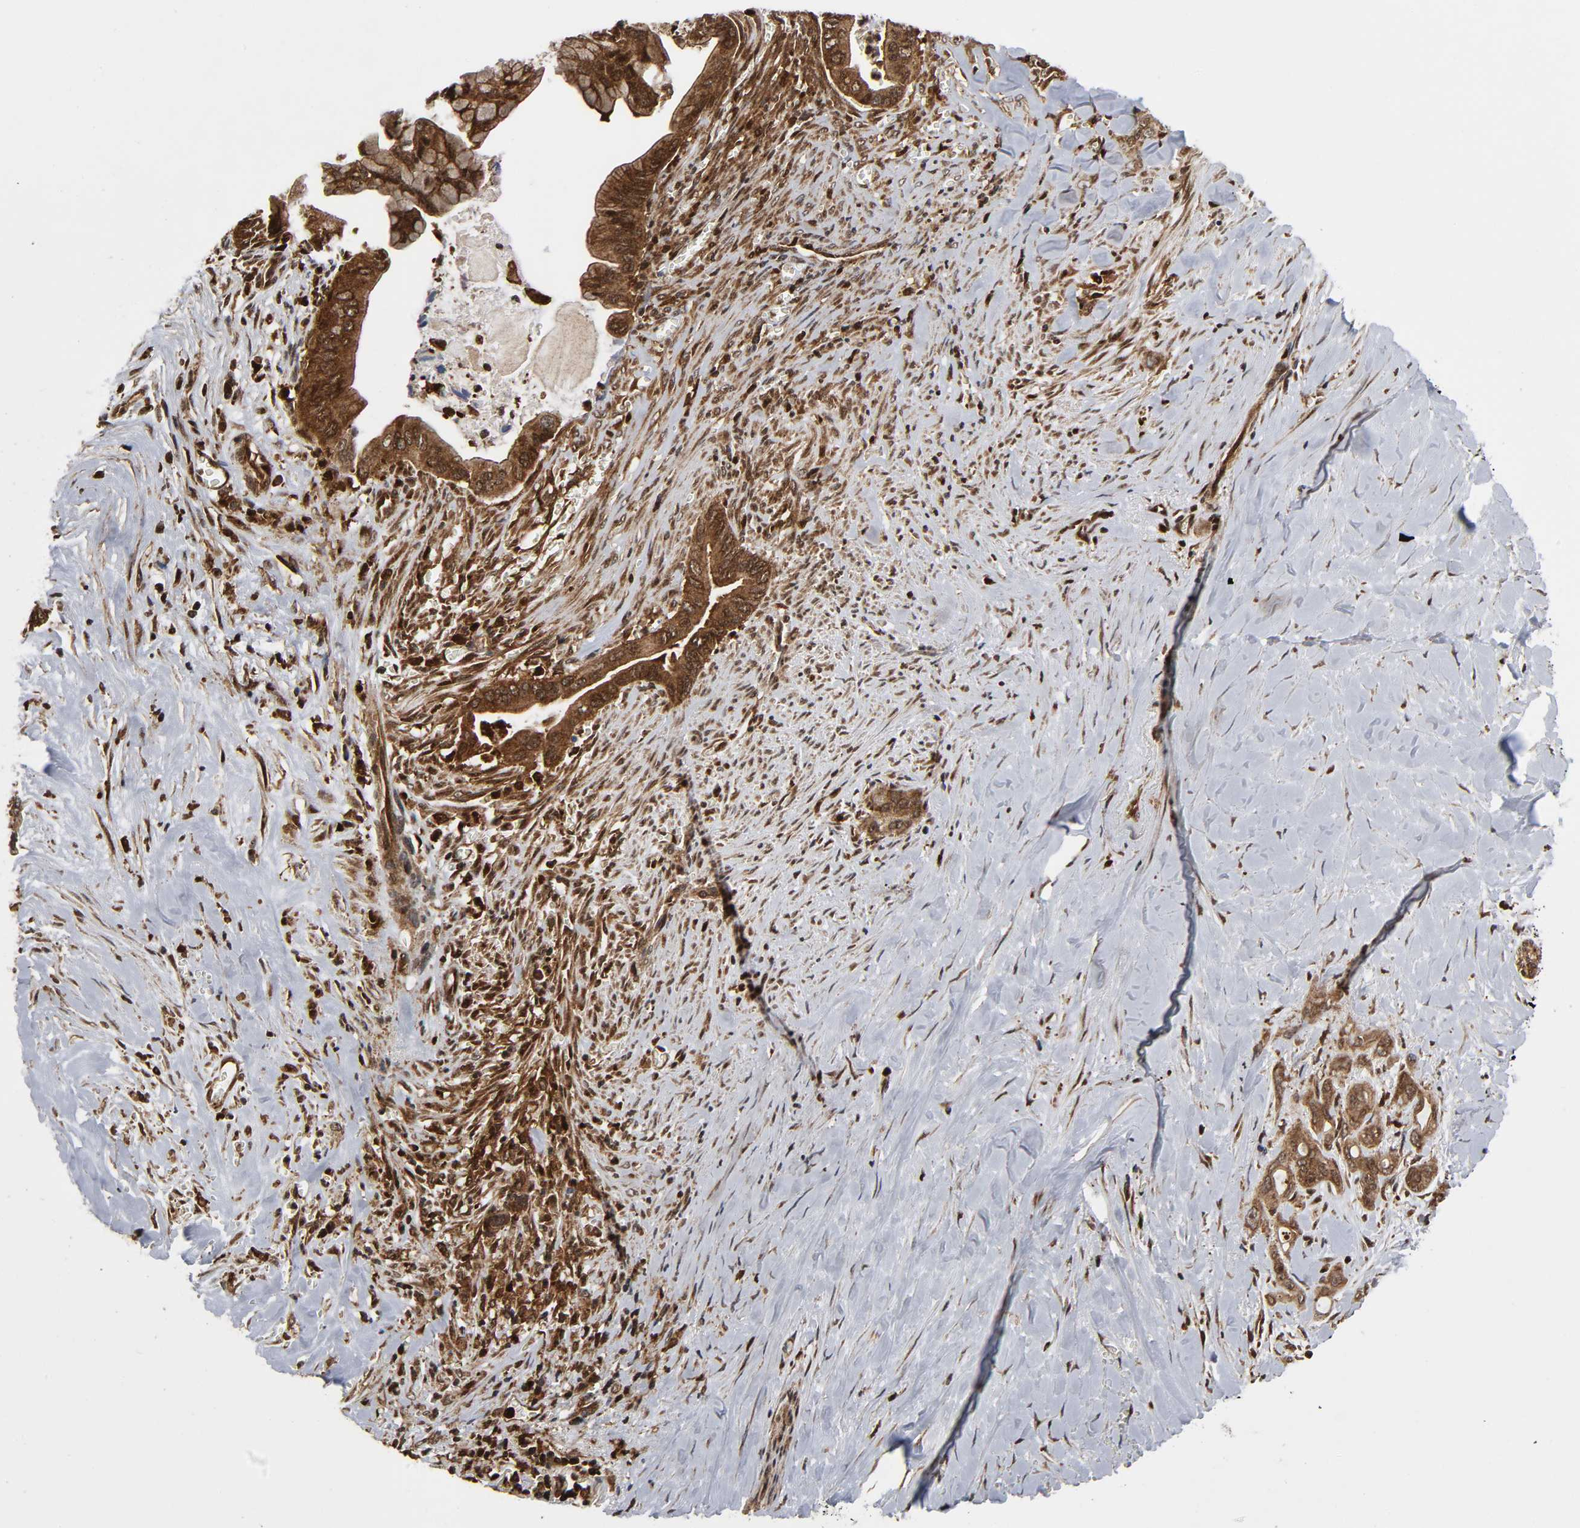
{"staining": {"intensity": "strong", "quantity": ">75%", "location": "cytoplasmic/membranous,nuclear"}, "tissue": "pancreatic cancer", "cell_type": "Tumor cells", "image_type": "cancer", "snomed": [{"axis": "morphology", "description": "Adenocarcinoma, NOS"}, {"axis": "topography", "description": "Pancreas"}], "caption": "Immunohistochemistry micrograph of neoplastic tissue: adenocarcinoma (pancreatic) stained using immunohistochemistry demonstrates high levels of strong protein expression localized specifically in the cytoplasmic/membranous and nuclear of tumor cells, appearing as a cytoplasmic/membranous and nuclear brown color.", "gene": "MAPK1", "patient": {"sex": "male", "age": 59}}